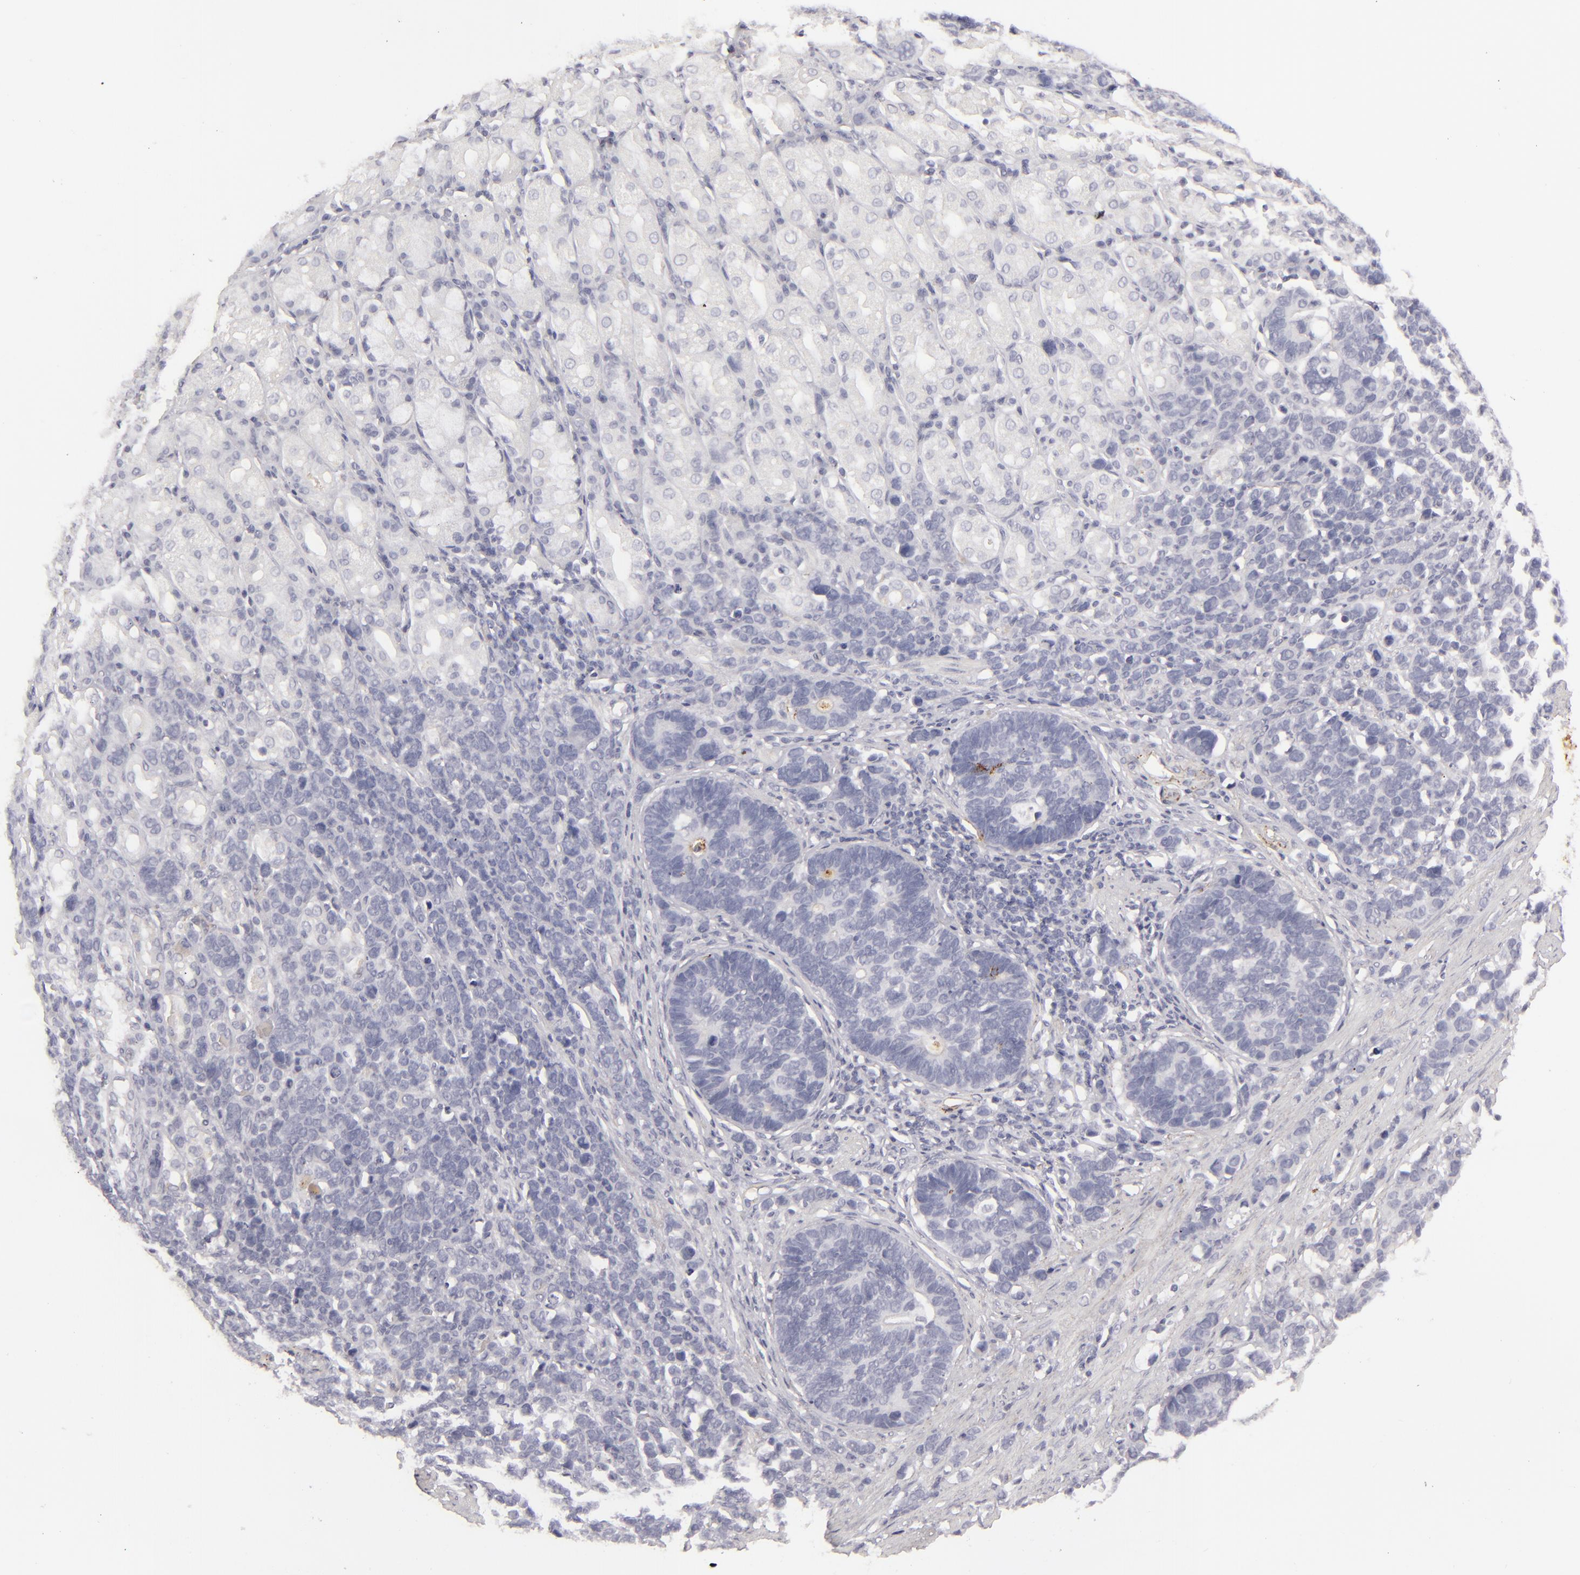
{"staining": {"intensity": "negative", "quantity": "none", "location": "none"}, "tissue": "stomach cancer", "cell_type": "Tumor cells", "image_type": "cancer", "snomed": [{"axis": "morphology", "description": "Adenocarcinoma, NOS"}, {"axis": "topography", "description": "Stomach, upper"}], "caption": "Adenocarcinoma (stomach) stained for a protein using immunohistochemistry demonstrates no staining tumor cells.", "gene": "C9", "patient": {"sex": "male", "age": 71}}